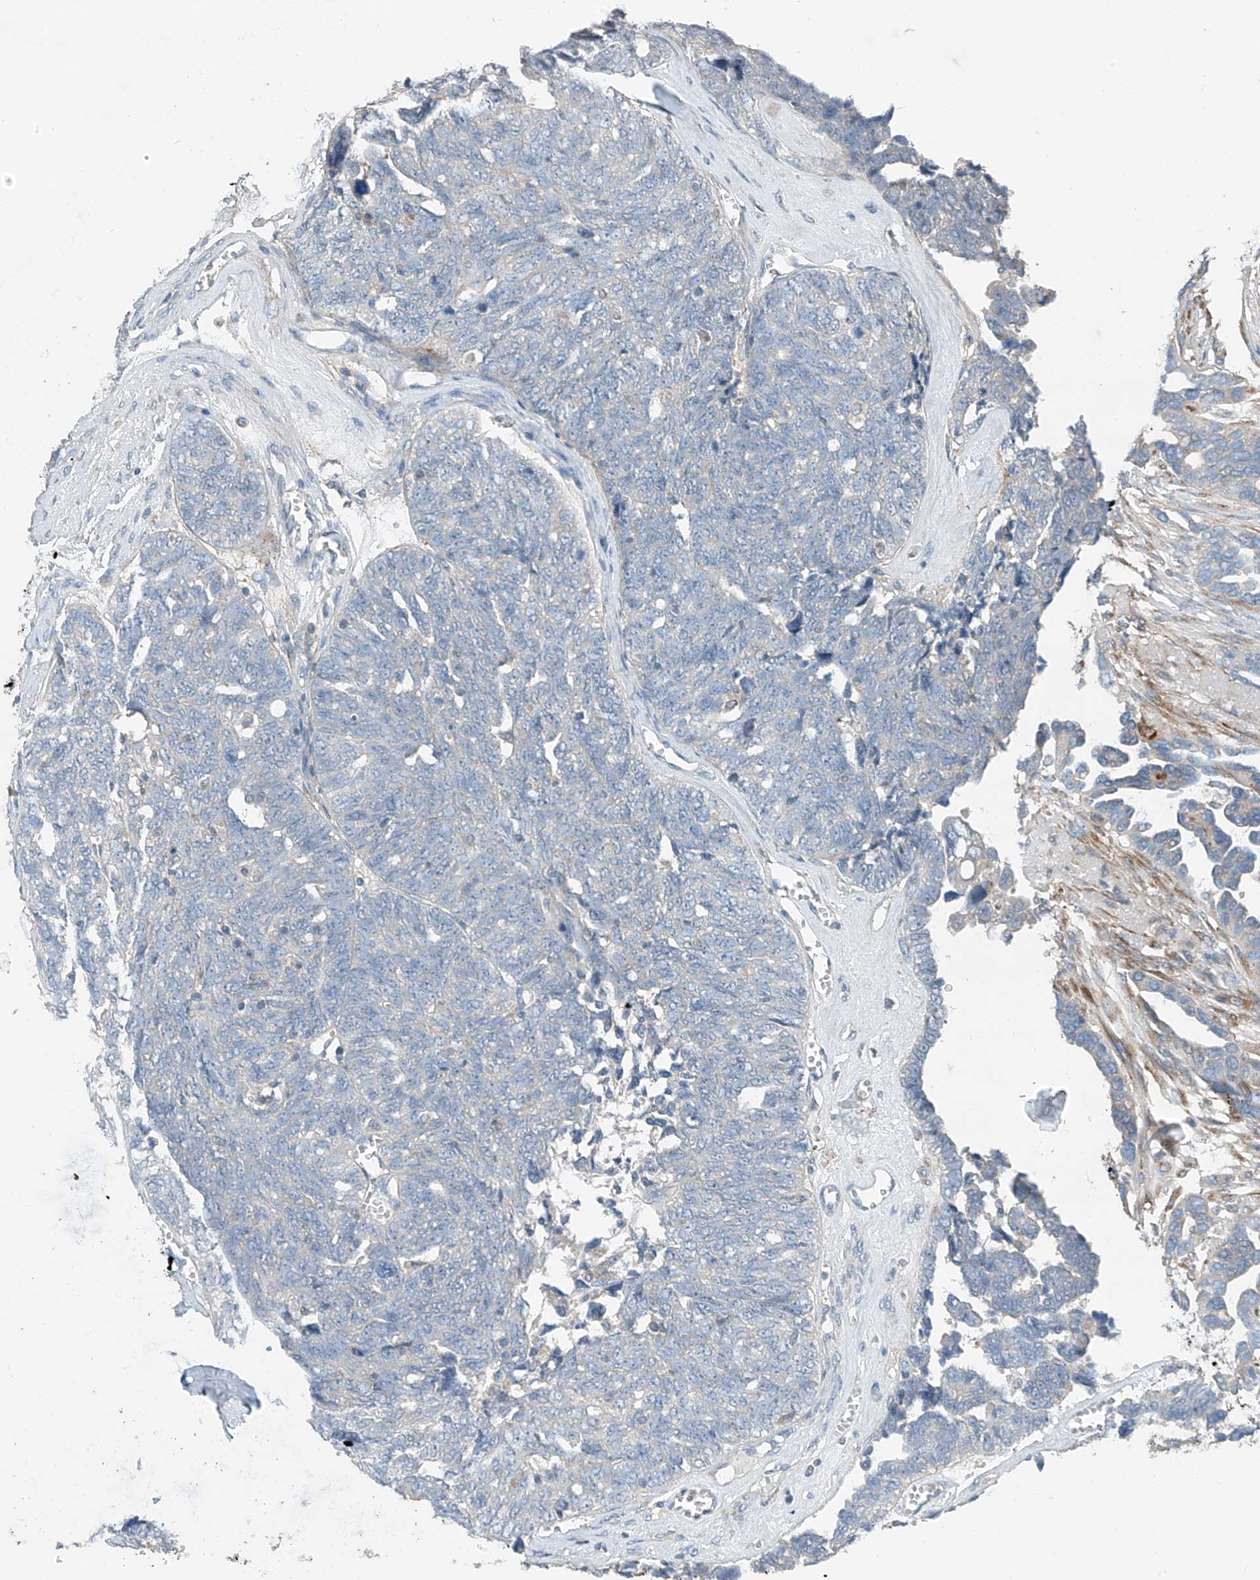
{"staining": {"intensity": "negative", "quantity": "none", "location": "none"}, "tissue": "ovarian cancer", "cell_type": "Tumor cells", "image_type": "cancer", "snomed": [{"axis": "morphology", "description": "Cystadenocarcinoma, serous, NOS"}, {"axis": "topography", "description": "Ovary"}], "caption": "Histopathology image shows no significant protein positivity in tumor cells of ovarian serous cystadenocarcinoma. (DAB IHC, high magnification).", "gene": "GALNTL6", "patient": {"sex": "female", "age": 79}}